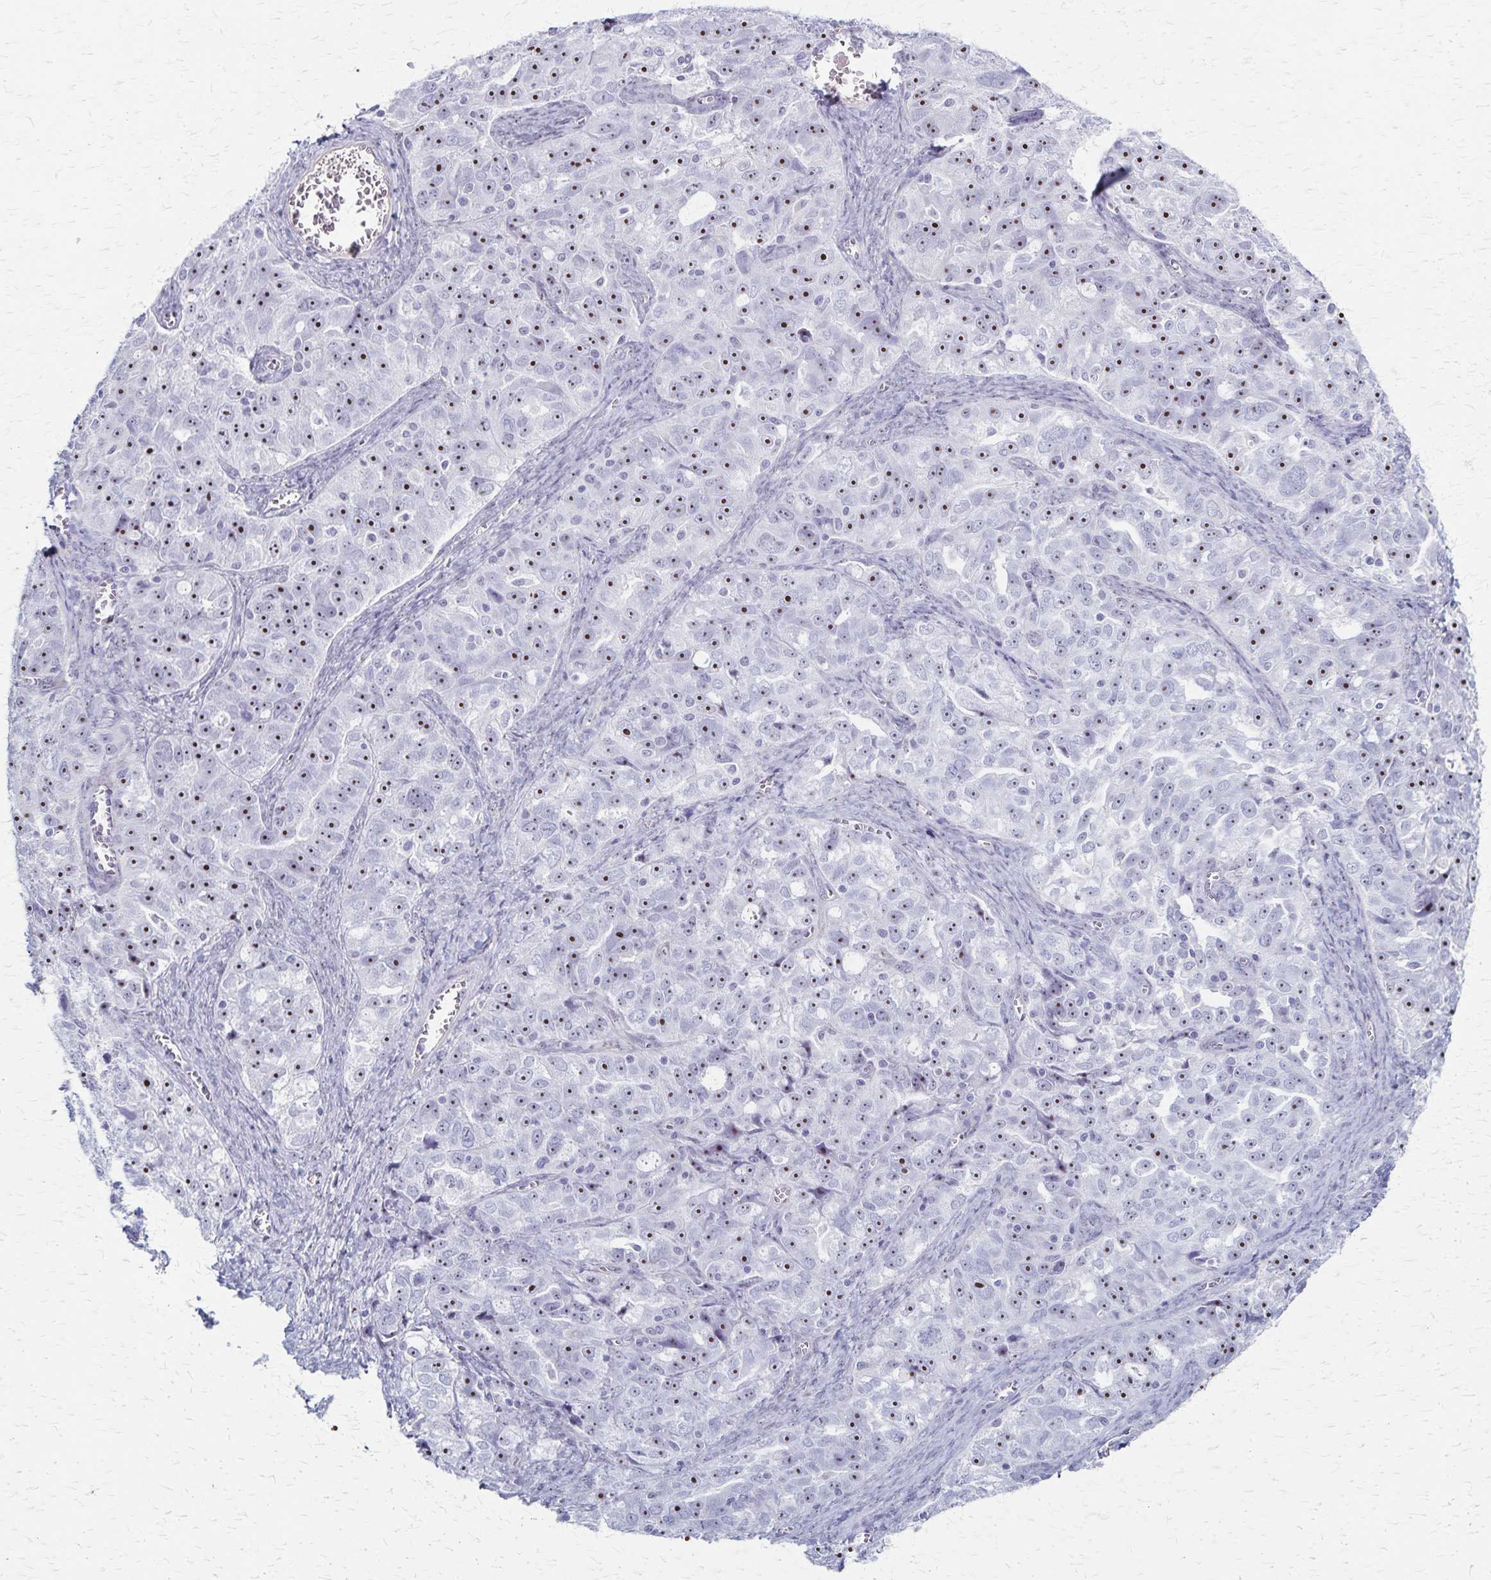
{"staining": {"intensity": "moderate", "quantity": ">75%", "location": "nuclear"}, "tissue": "ovarian cancer", "cell_type": "Tumor cells", "image_type": "cancer", "snomed": [{"axis": "morphology", "description": "Cystadenocarcinoma, serous, NOS"}, {"axis": "topography", "description": "Ovary"}], "caption": "A histopathology image of human ovarian serous cystadenocarcinoma stained for a protein demonstrates moderate nuclear brown staining in tumor cells. Ihc stains the protein of interest in brown and the nuclei are stained blue.", "gene": "DLK2", "patient": {"sex": "female", "age": 51}}